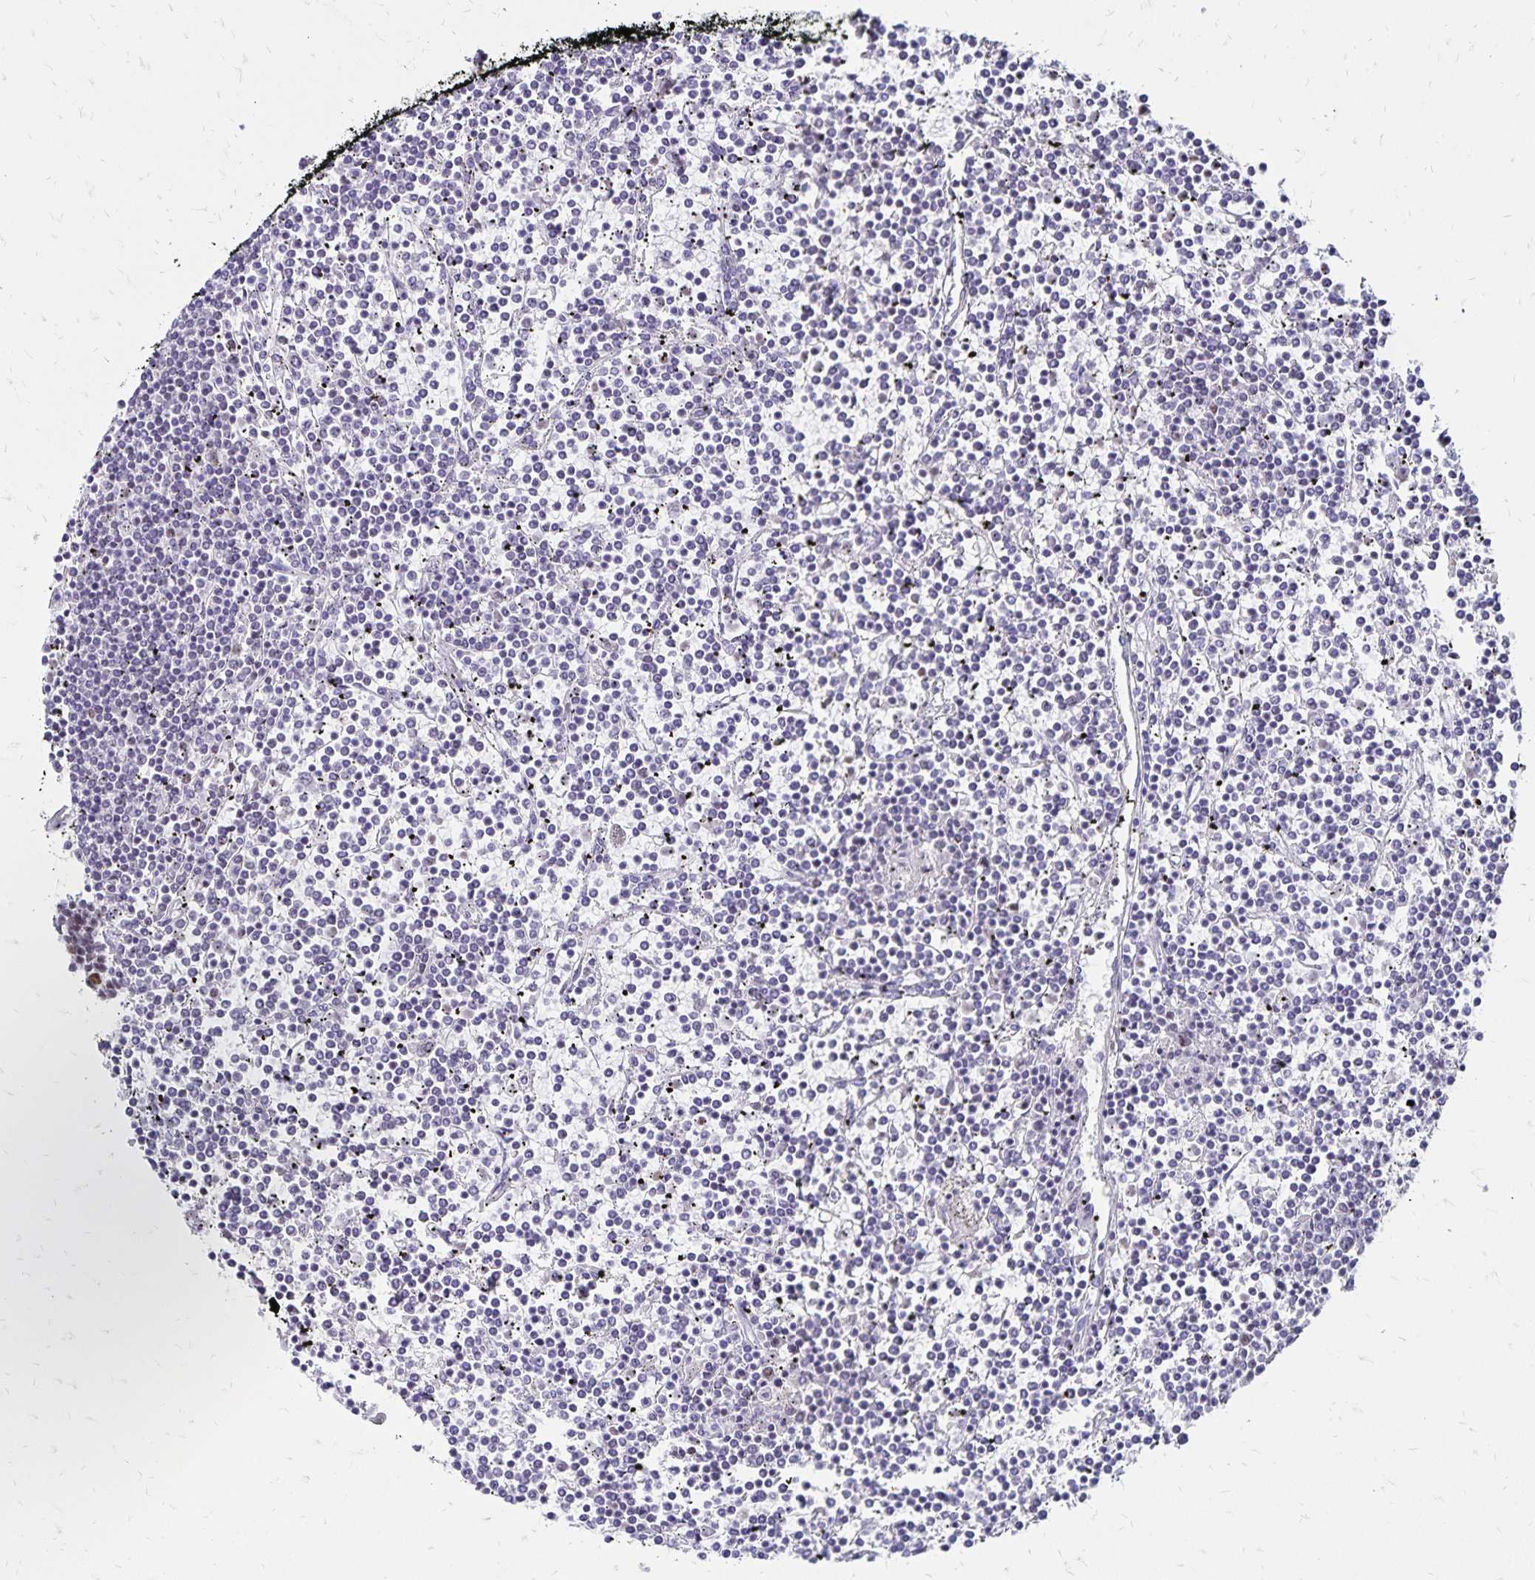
{"staining": {"intensity": "negative", "quantity": "none", "location": "none"}, "tissue": "lymphoma", "cell_type": "Tumor cells", "image_type": "cancer", "snomed": [{"axis": "morphology", "description": "Malignant lymphoma, non-Hodgkin's type, Low grade"}, {"axis": "topography", "description": "Spleen"}], "caption": "Immunohistochemistry (IHC) of human lymphoma shows no staining in tumor cells.", "gene": "IKZF1", "patient": {"sex": "female", "age": 19}}